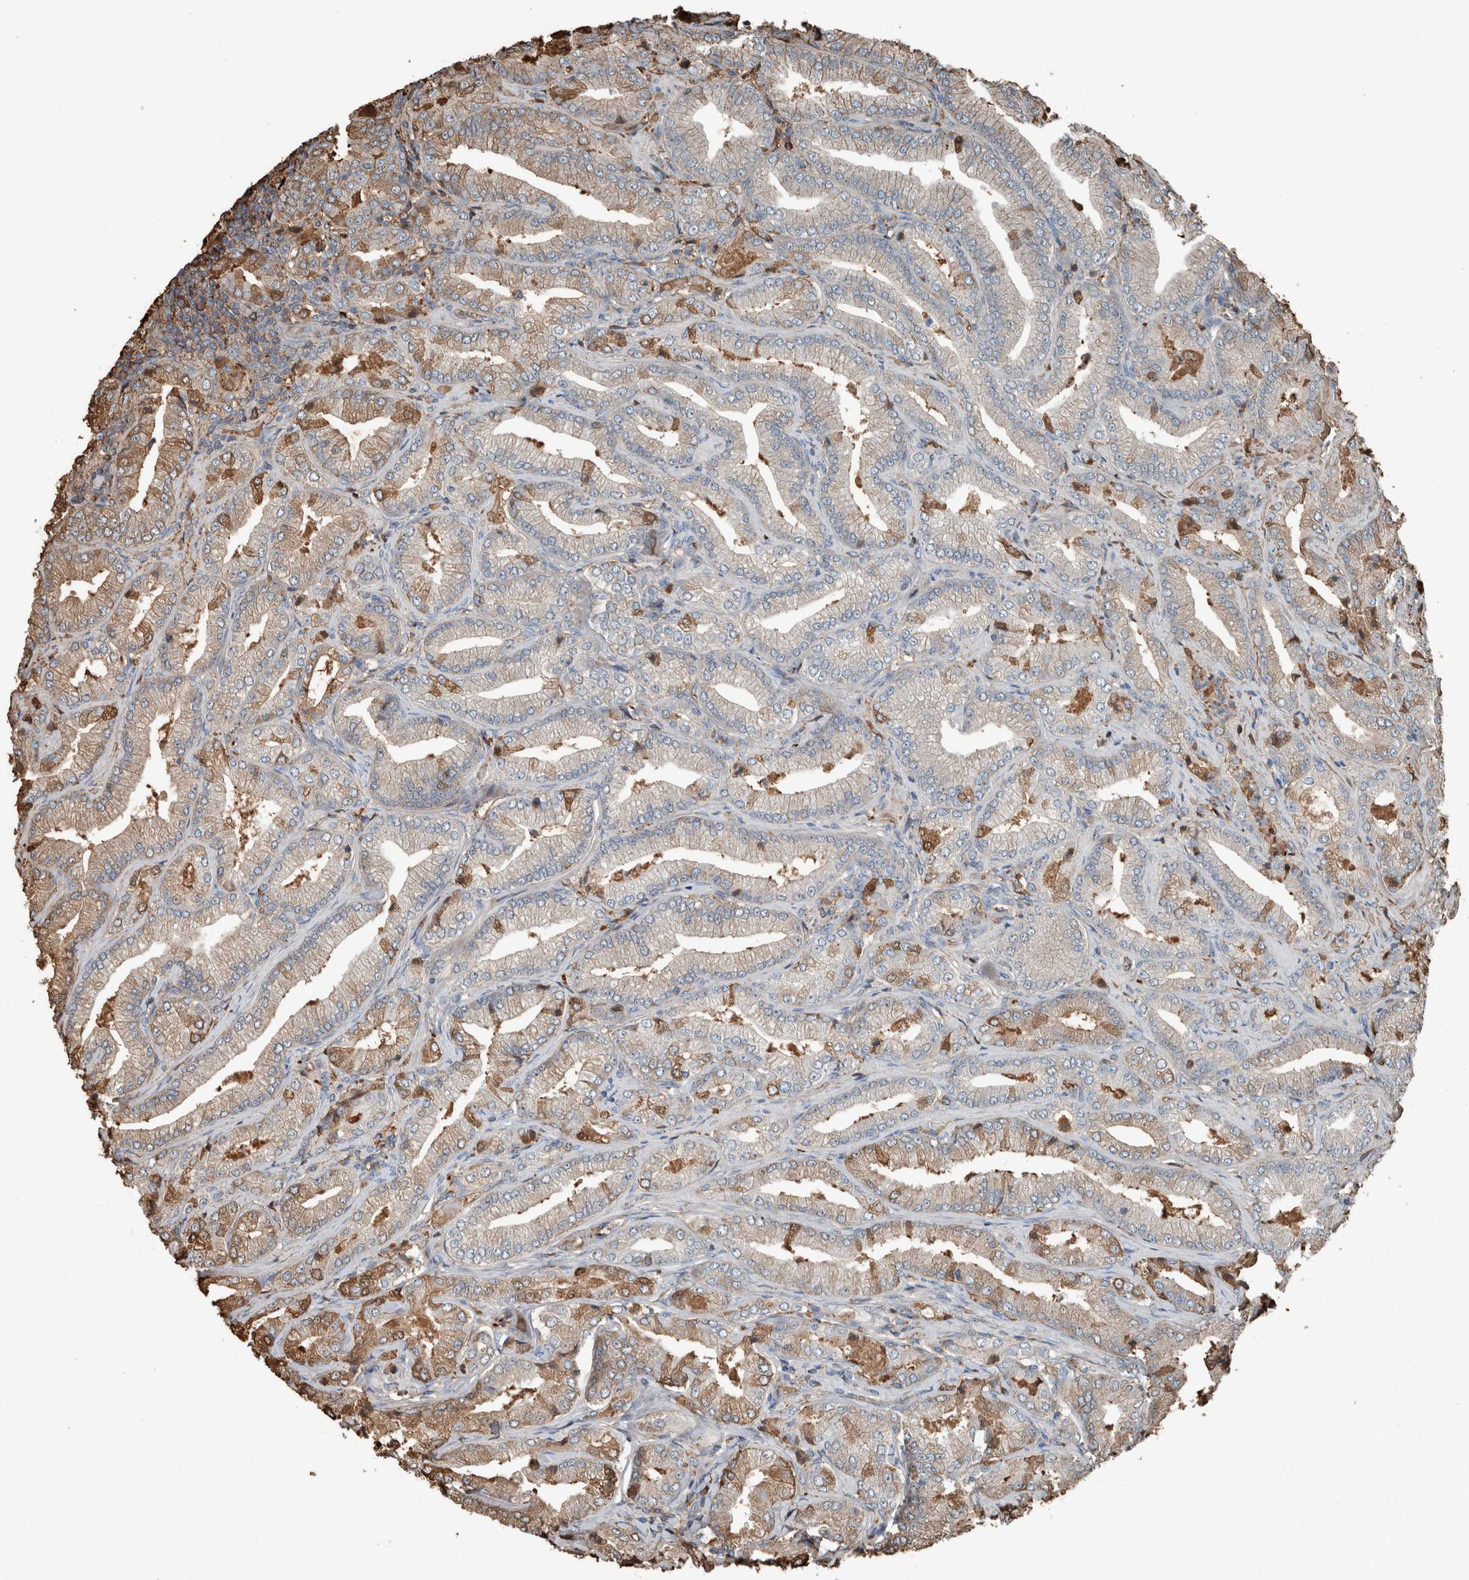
{"staining": {"intensity": "moderate", "quantity": "<25%", "location": "cytoplasmic/membranous"}, "tissue": "prostate cancer", "cell_type": "Tumor cells", "image_type": "cancer", "snomed": [{"axis": "morphology", "description": "Adenocarcinoma, Low grade"}, {"axis": "topography", "description": "Prostate"}], "caption": "Protein positivity by immunohistochemistry displays moderate cytoplasmic/membranous staining in approximately <25% of tumor cells in prostate cancer (adenocarcinoma (low-grade)). The staining is performed using DAB brown chromogen to label protein expression. The nuclei are counter-stained blue using hematoxylin.", "gene": "USP34", "patient": {"sex": "male", "age": 62}}